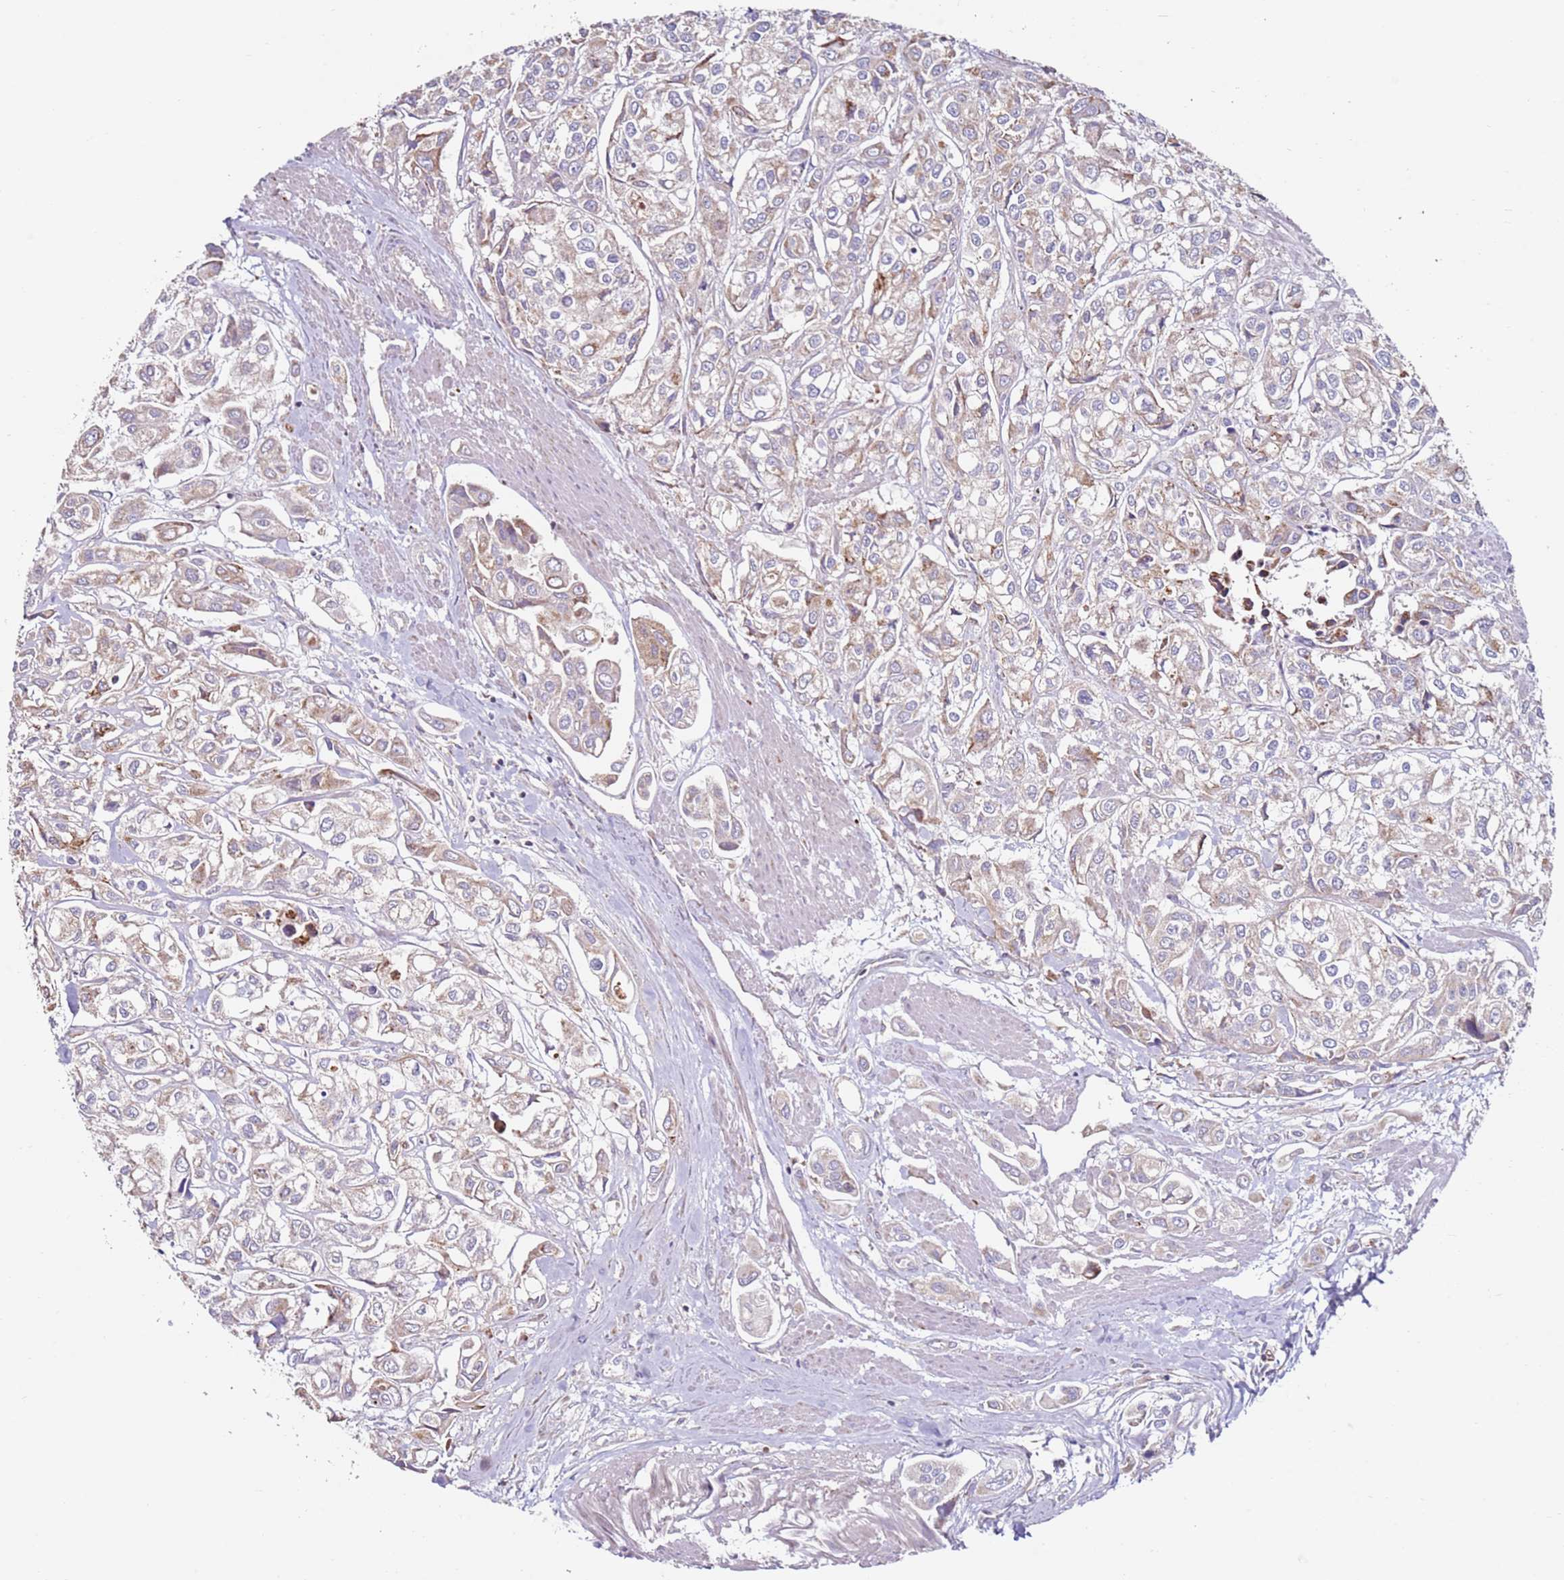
{"staining": {"intensity": "weak", "quantity": ">75%", "location": "cytoplasmic/membranous"}, "tissue": "urothelial cancer", "cell_type": "Tumor cells", "image_type": "cancer", "snomed": [{"axis": "morphology", "description": "Urothelial carcinoma, High grade"}, {"axis": "topography", "description": "Urinary bladder"}], "caption": "The micrograph reveals staining of urothelial cancer, revealing weak cytoplasmic/membranous protein staining (brown color) within tumor cells. (DAB (3,3'-diaminobenzidine) IHC, brown staining for protein, blue staining for nuclei).", "gene": "CNOT9", "patient": {"sex": "male", "age": 67}}